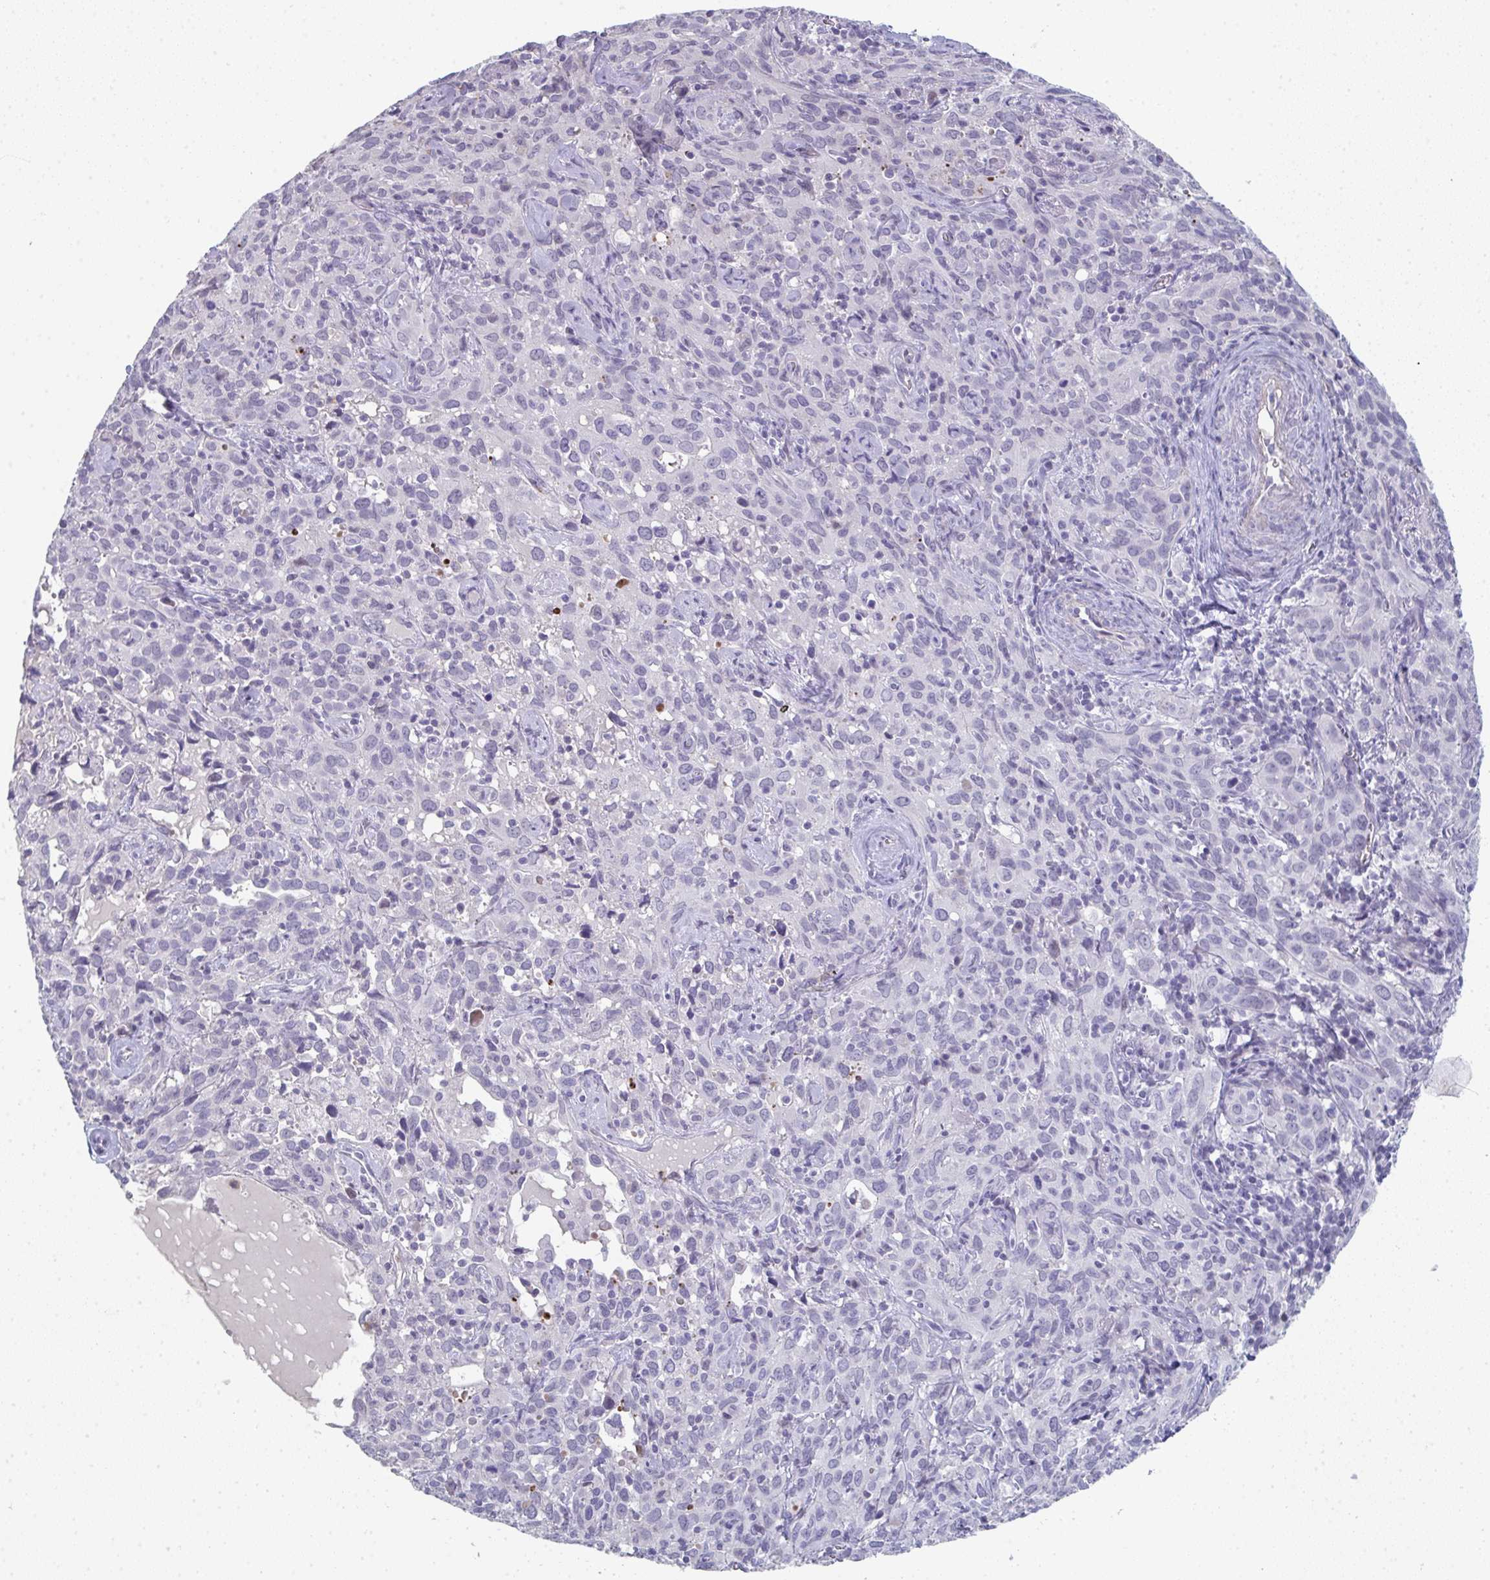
{"staining": {"intensity": "negative", "quantity": "none", "location": "none"}, "tissue": "cervical cancer", "cell_type": "Tumor cells", "image_type": "cancer", "snomed": [{"axis": "morphology", "description": "Normal tissue, NOS"}, {"axis": "morphology", "description": "Squamous cell carcinoma, NOS"}, {"axis": "topography", "description": "Cervix"}], "caption": "Tumor cells show no significant protein positivity in cervical cancer (squamous cell carcinoma).", "gene": "A1CF", "patient": {"sex": "female", "age": 51}}